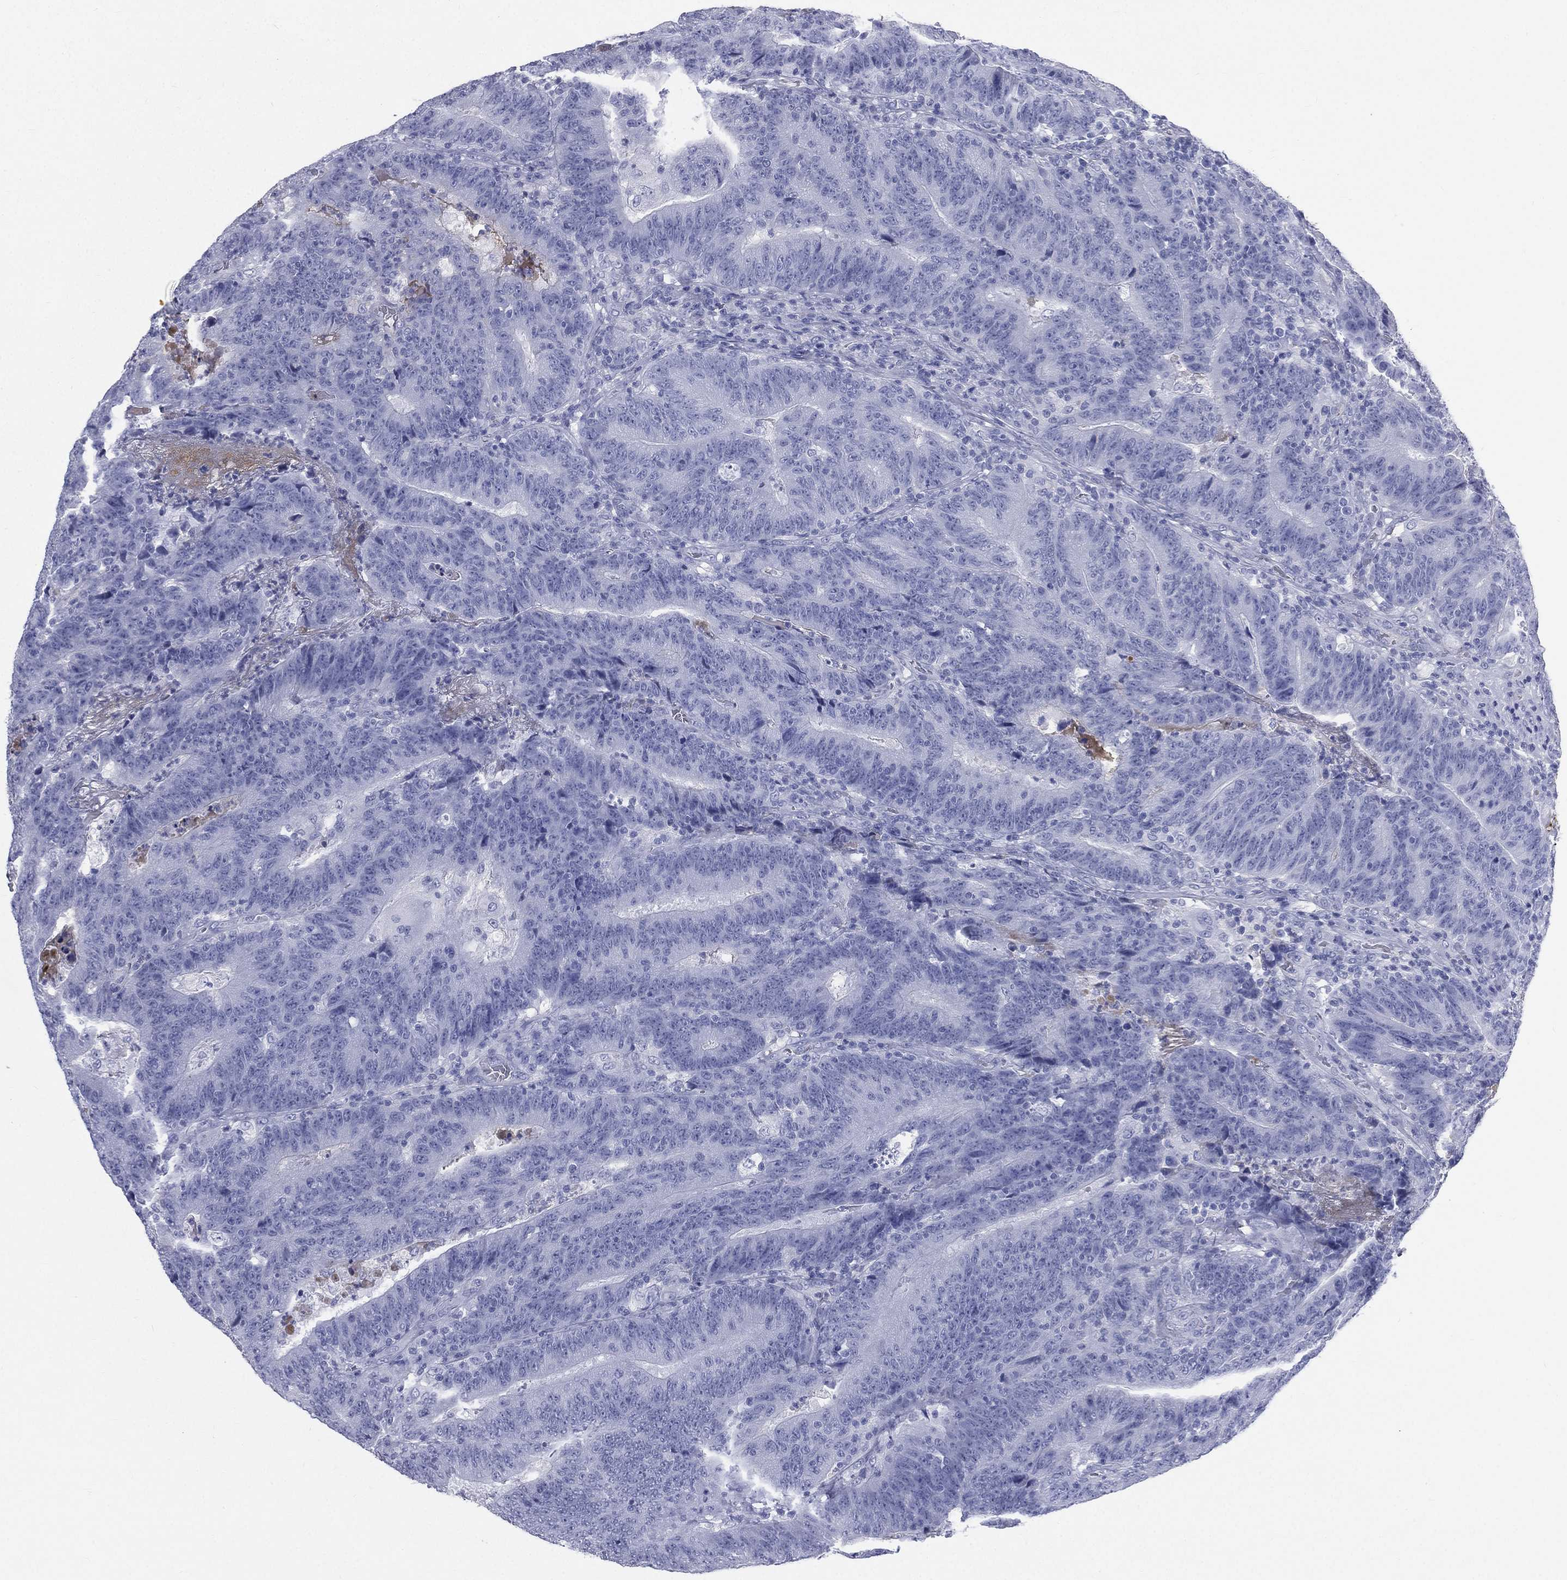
{"staining": {"intensity": "negative", "quantity": "none", "location": "none"}, "tissue": "colorectal cancer", "cell_type": "Tumor cells", "image_type": "cancer", "snomed": [{"axis": "morphology", "description": "Adenocarcinoma, NOS"}, {"axis": "topography", "description": "Colon"}], "caption": "High power microscopy micrograph of an immunohistochemistry image of colorectal adenocarcinoma, revealing no significant staining in tumor cells.", "gene": "HP", "patient": {"sex": "female", "age": 75}}